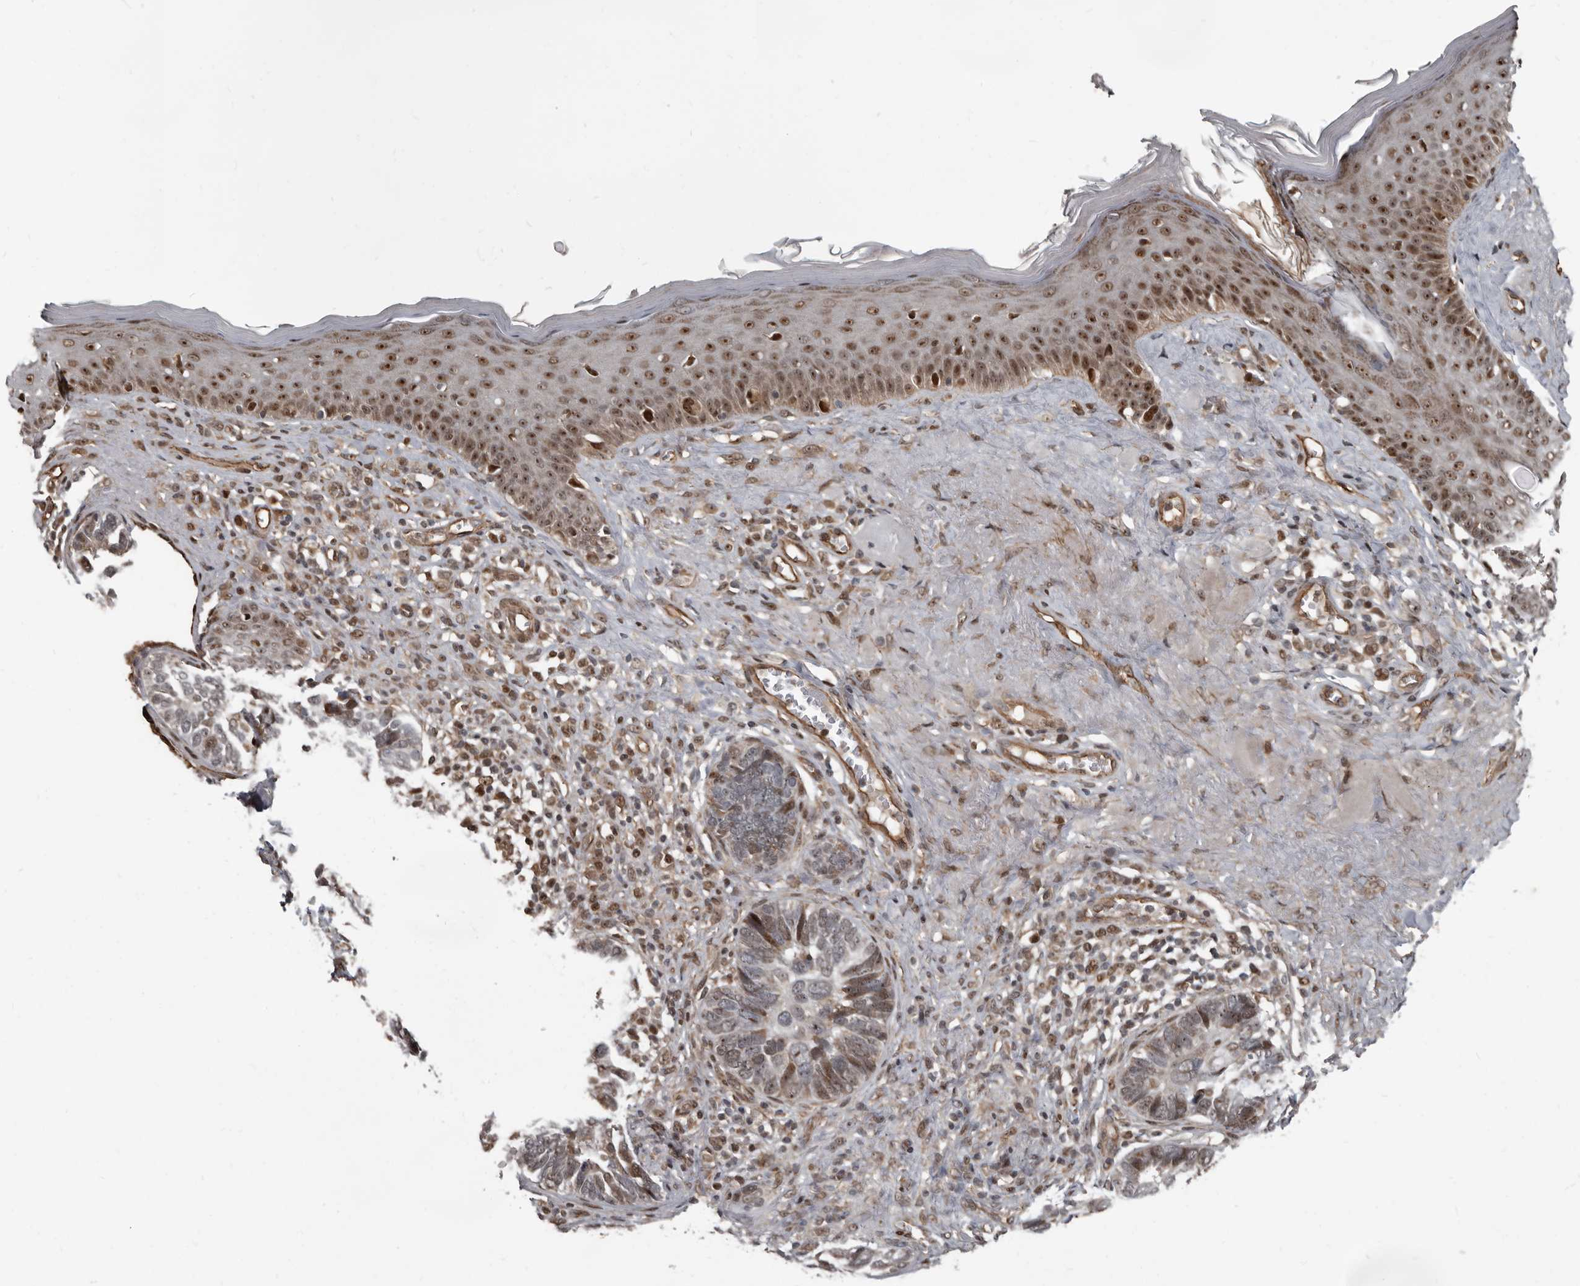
{"staining": {"intensity": "moderate", "quantity": "<25%", "location": "cytoplasmic/membranous,nuclear"}, "tissue": "skin cancer", "cell_type": "Tumor cells", "image_type": "cancer", "snomed": [{"axis": "morphology", "description": "Basal cell carcinoma"}, {"axis": "topography", "description": "Skin"}], "caption": "A high-resolution micrograph shows immunohistochemistry (IHC) staining of skin basal cell carcinoma, which exhibits moderate cytoplasmic/membranous and nuclear positivity in approximately <25% of tumor cells. (DAB IHC, brown staining for protein, blue staining for nuclei).", "gene": "CHD1L", "patient": {"sex": "male", "age": 62}}